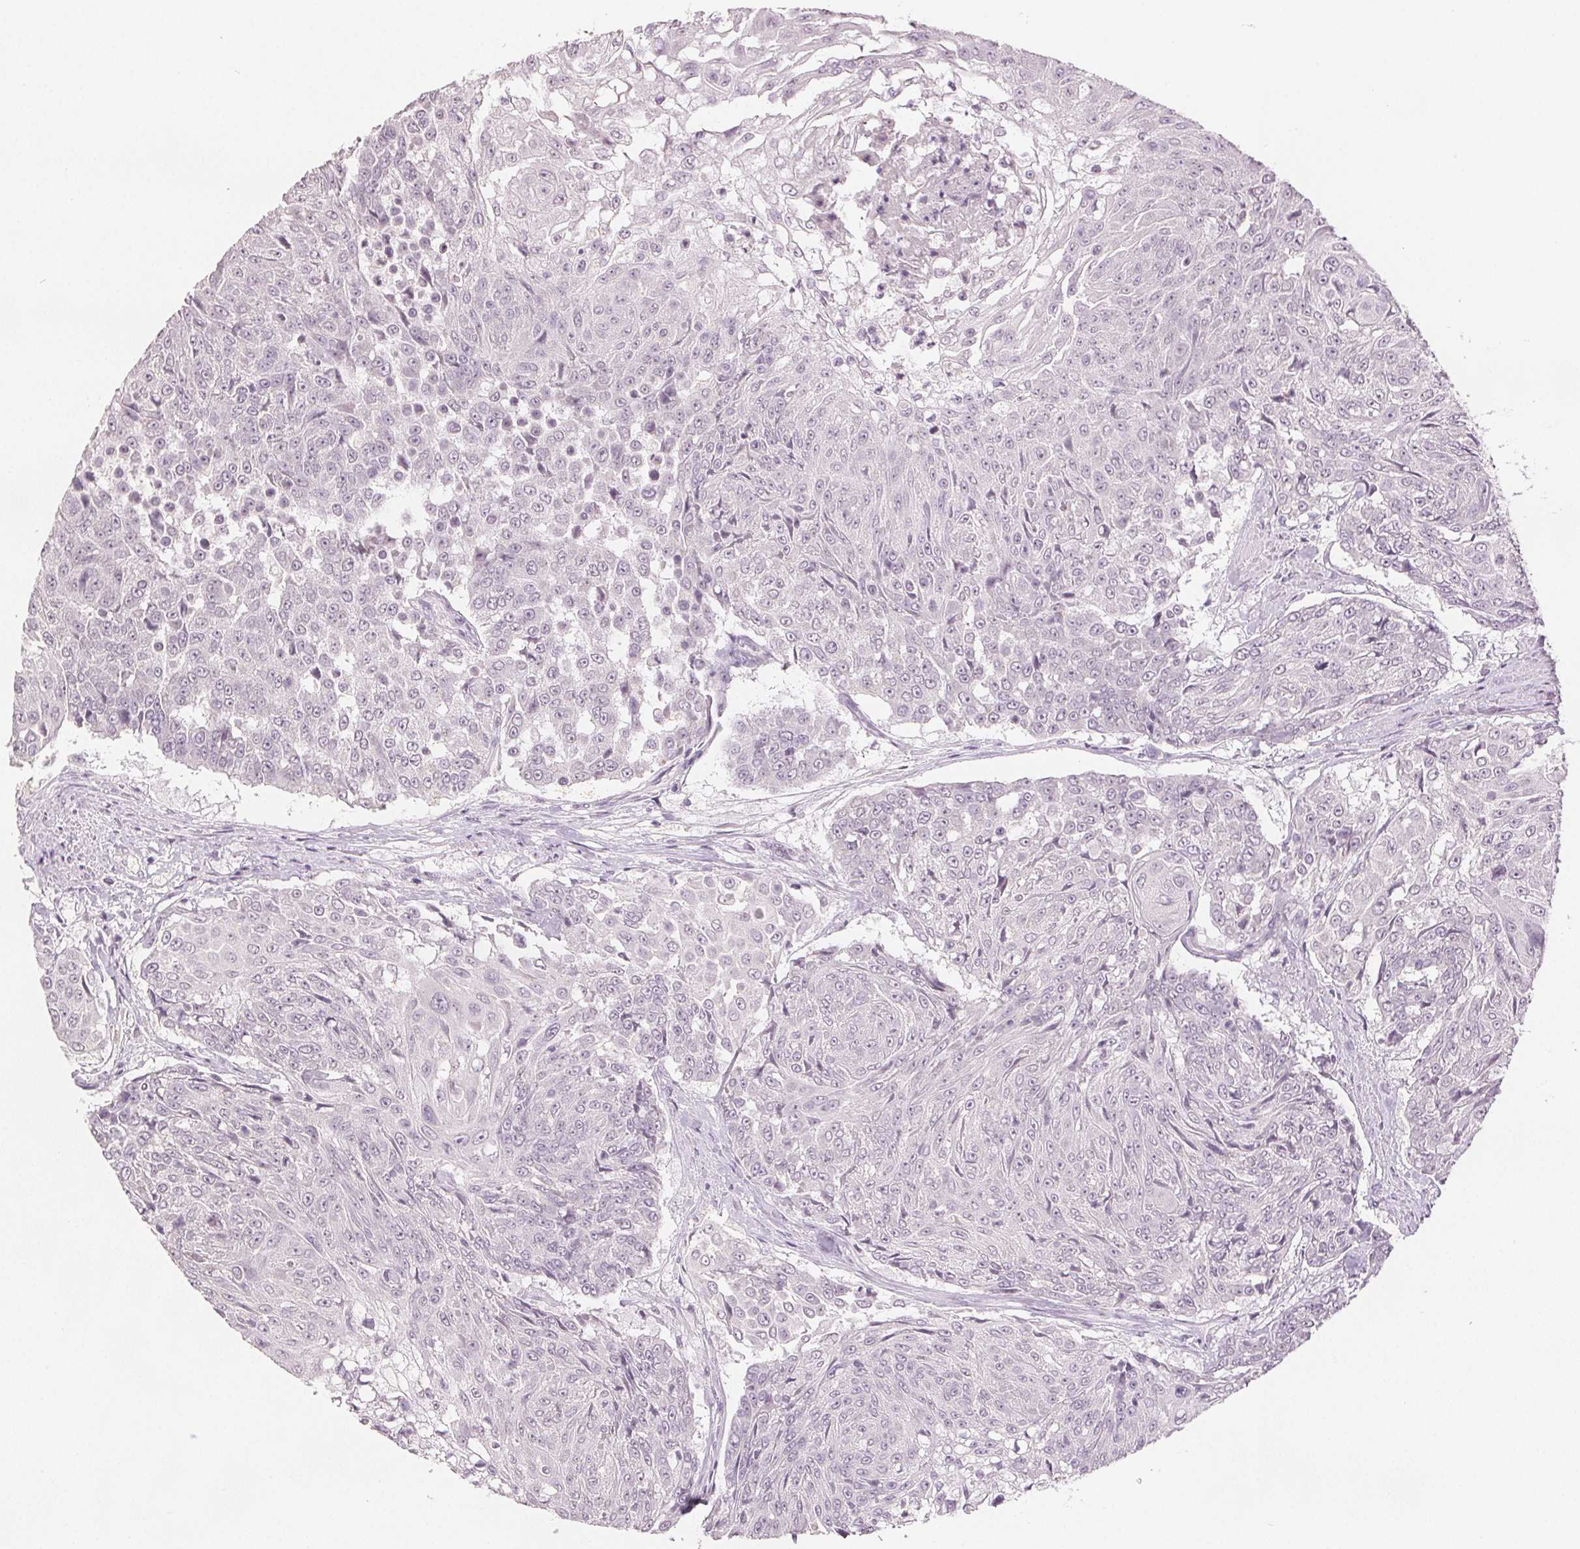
{"staining": {"intensity": "negative", "quantity": "none", "location": "none"}, "tissue": "urothelial cancer", "cell_type": "Tumor cells", "image_type": "cancer", "snomed": [{"axis": "morphology", "description": "Urothelial carcinoma, High grade"}, {"axis": "topography", "description": "Urinary bladder"}], "caption": "Immunohistochemical staining of urothelial cancer exhibits no significant positivity in tumor cells.", "gene": "SCGN", "patient": {"sex": "female", "age": 63}}